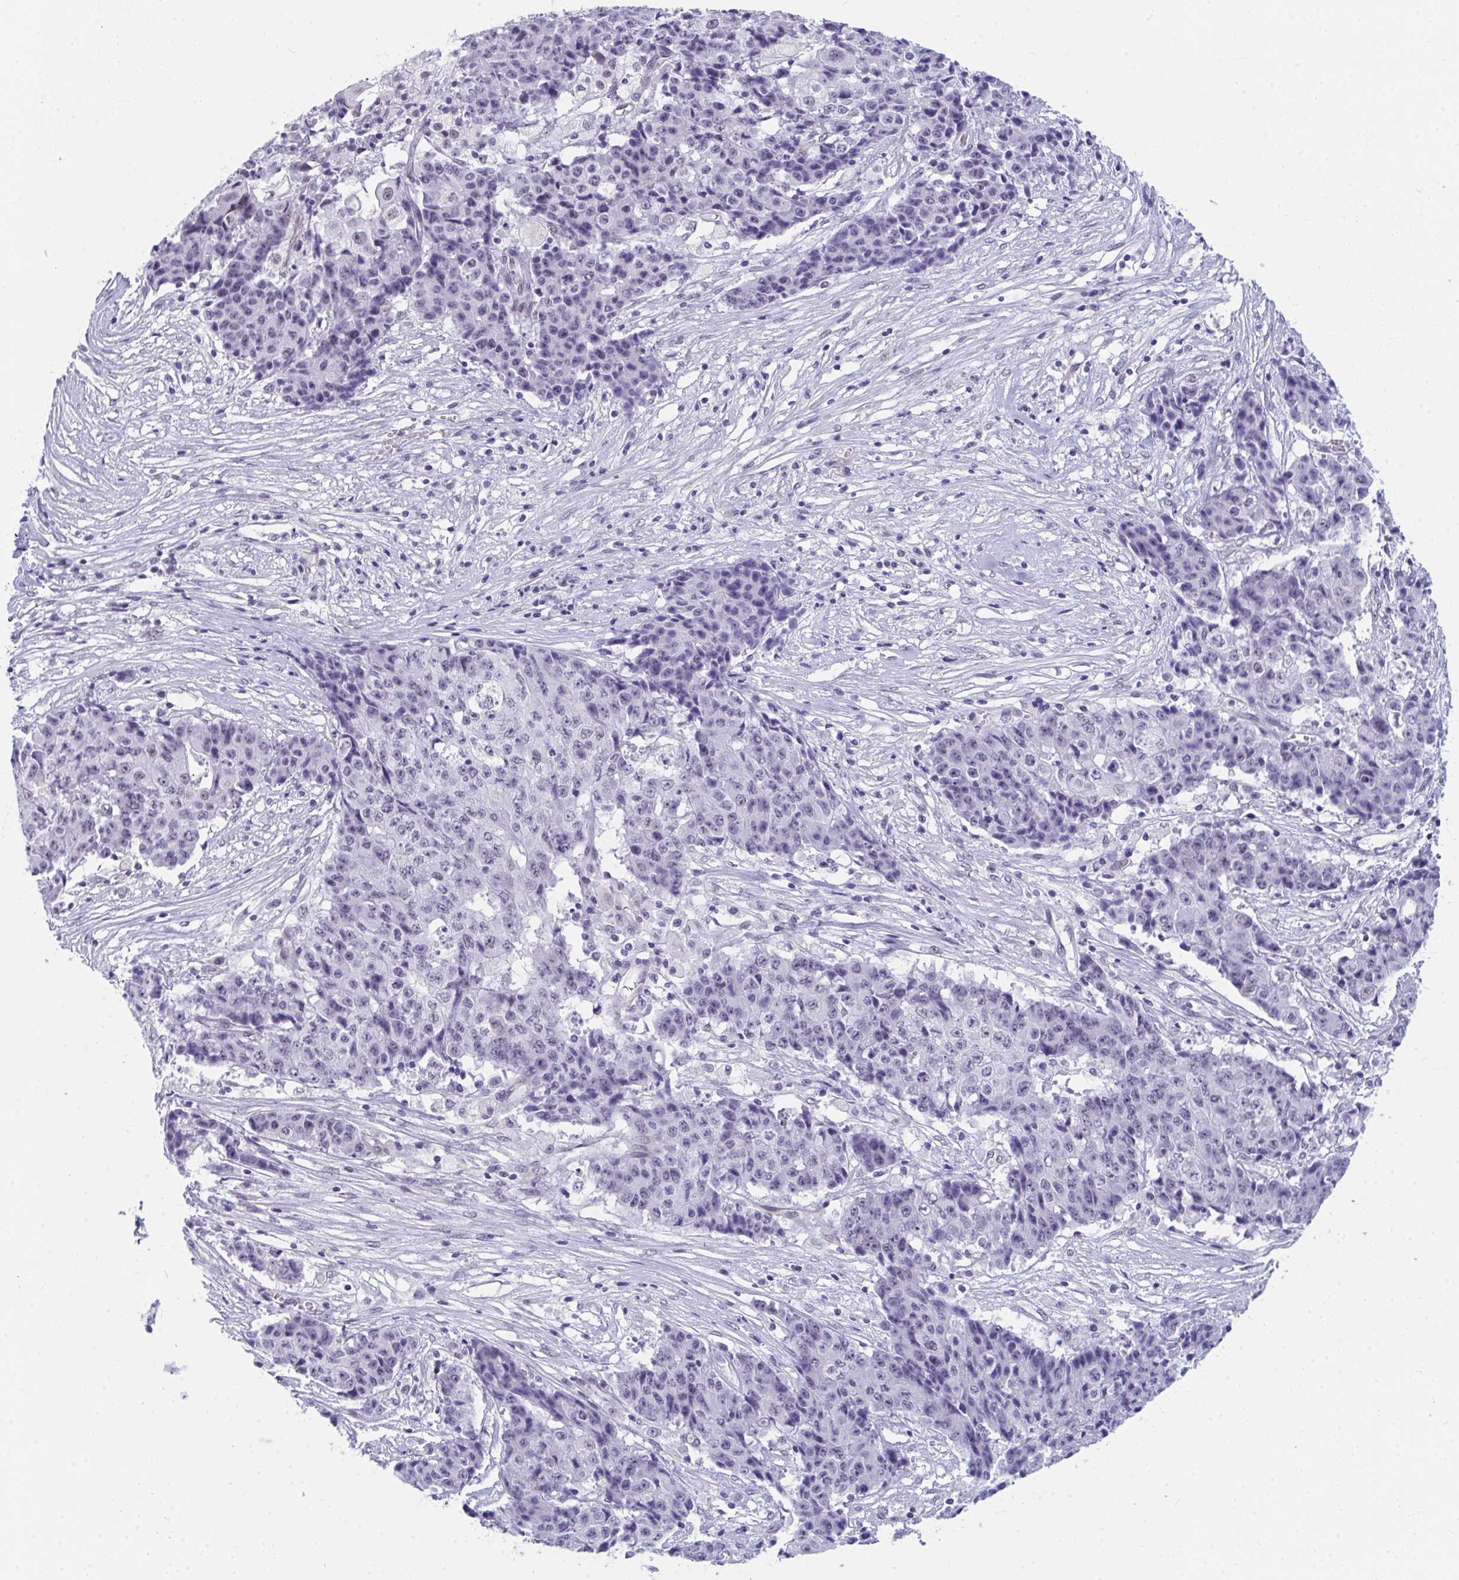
{"staining": {"intensity": "negative", "quantity": "none", "location": "none"}, "tissue": "ovarian cancer", "cell_type": "Tumor cells", "image_type": "cancer", "snomed": [{"axis": "morphology", "description": "Carcinoma, endometroid"}, {"axis": "topography", "description": "Ovary"}], "caption": "Ovarian cancer (endometroid carcinoma) was stained to show a protein in brown. There is no significant positivity in tumor cells. (Brightfield microscopy of DAB immunohistochemistry at high magnification).", "gene": "CDK13", "patient": {"sex": "female", "age": 42}}